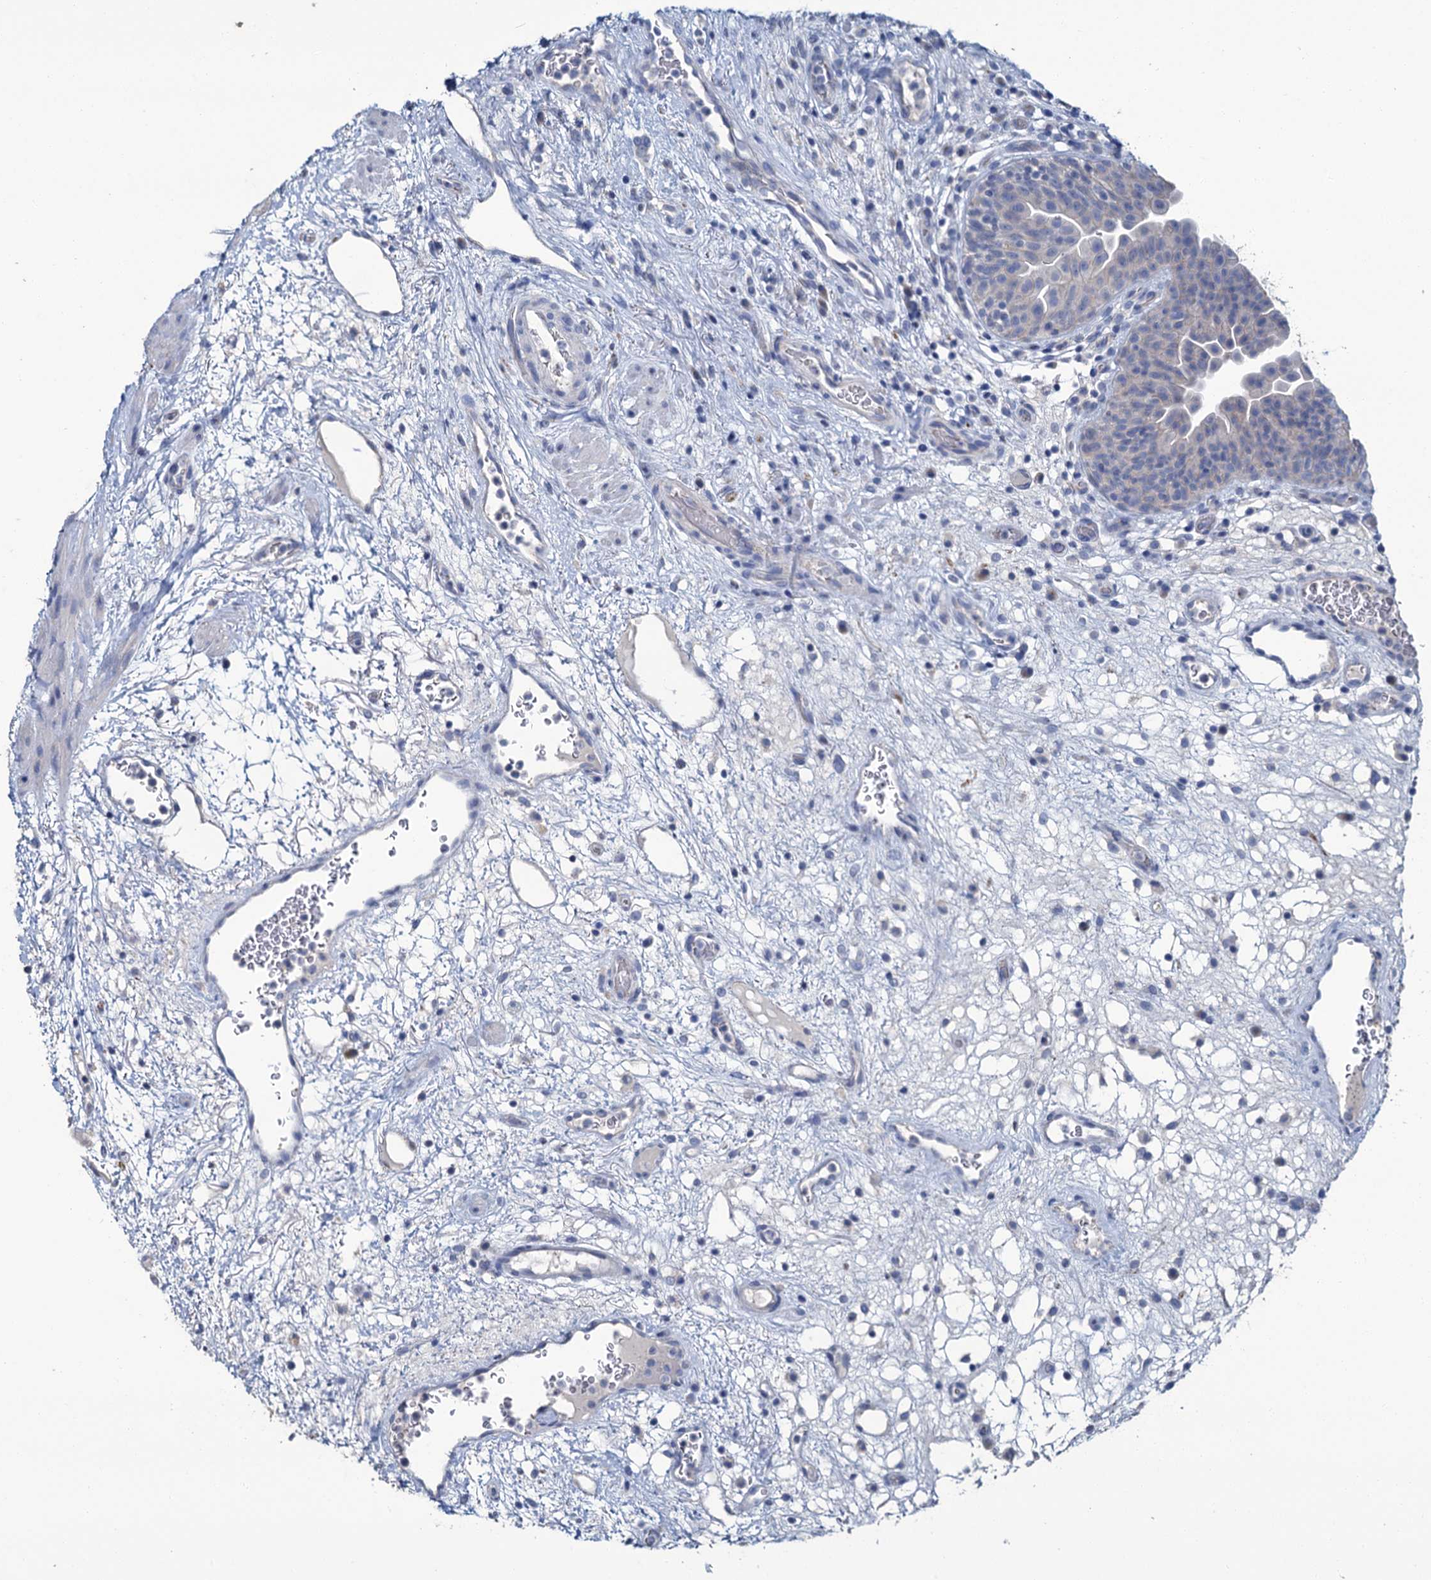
{"staining": {"intensity": "negative", "quantity": "none", "location": "none"}, "tissue": "urinary bladder", "cell_type": "Urothelial cells", "image_type": "normal", "snomed": [{"axis": "morphology", "description": "Normal tissue, NOS"}, {"axis": "topography", "description": "Urinary bladder"}], "caption": "An IHC micrograph of benign urinary bladder is shown. There is no staining in urothelial cells of urinary bladder. (Stains: DAB immunohistochemistry (IHC) with hematoxylin counter stain, Microscopy: brightfield microscopy at high magnification).", "gene": "SNCB", "patient": {"sex": "male", "age": 71}}